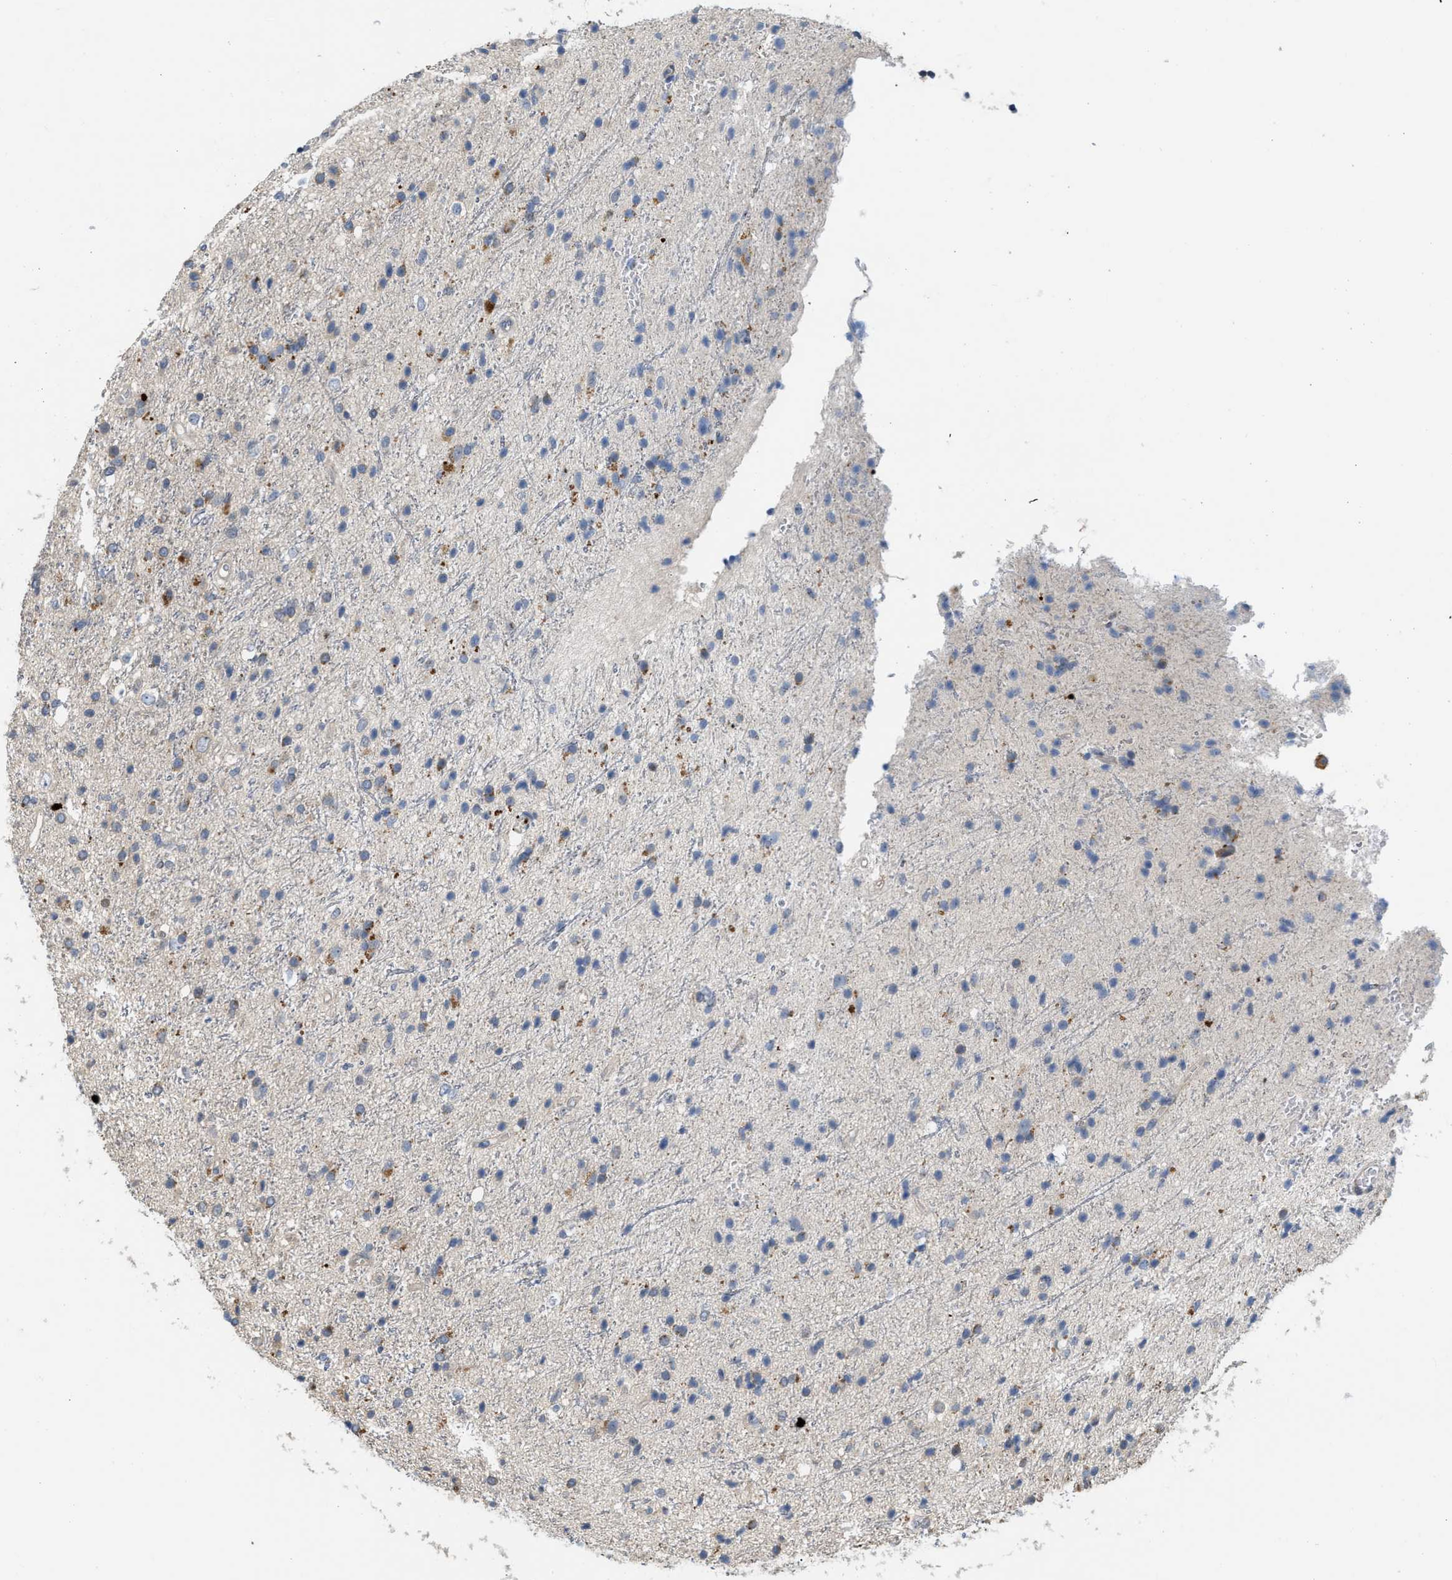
{"staining": {"intensity": "moderate", "quantity": "<25%", "location": "cytoplasmic/membranous"}, "tissue": "glioma", "cell_type": "Tumor cells", "image_type": "cancer", "snomed": [{"axis": "morphology", "description": "Glioma, malignant, High grade"}, {"axis": "topography", "description": "Brain"}], "caption": "Immunohistochemistry (IHC) of glioma demonstrates low levels of moderate cytoplasmic/membranous positivity in approximately <25% of tumor cells.", "gene": "CSNK1A1", "patient": {"sex": "male", "age": 47}}